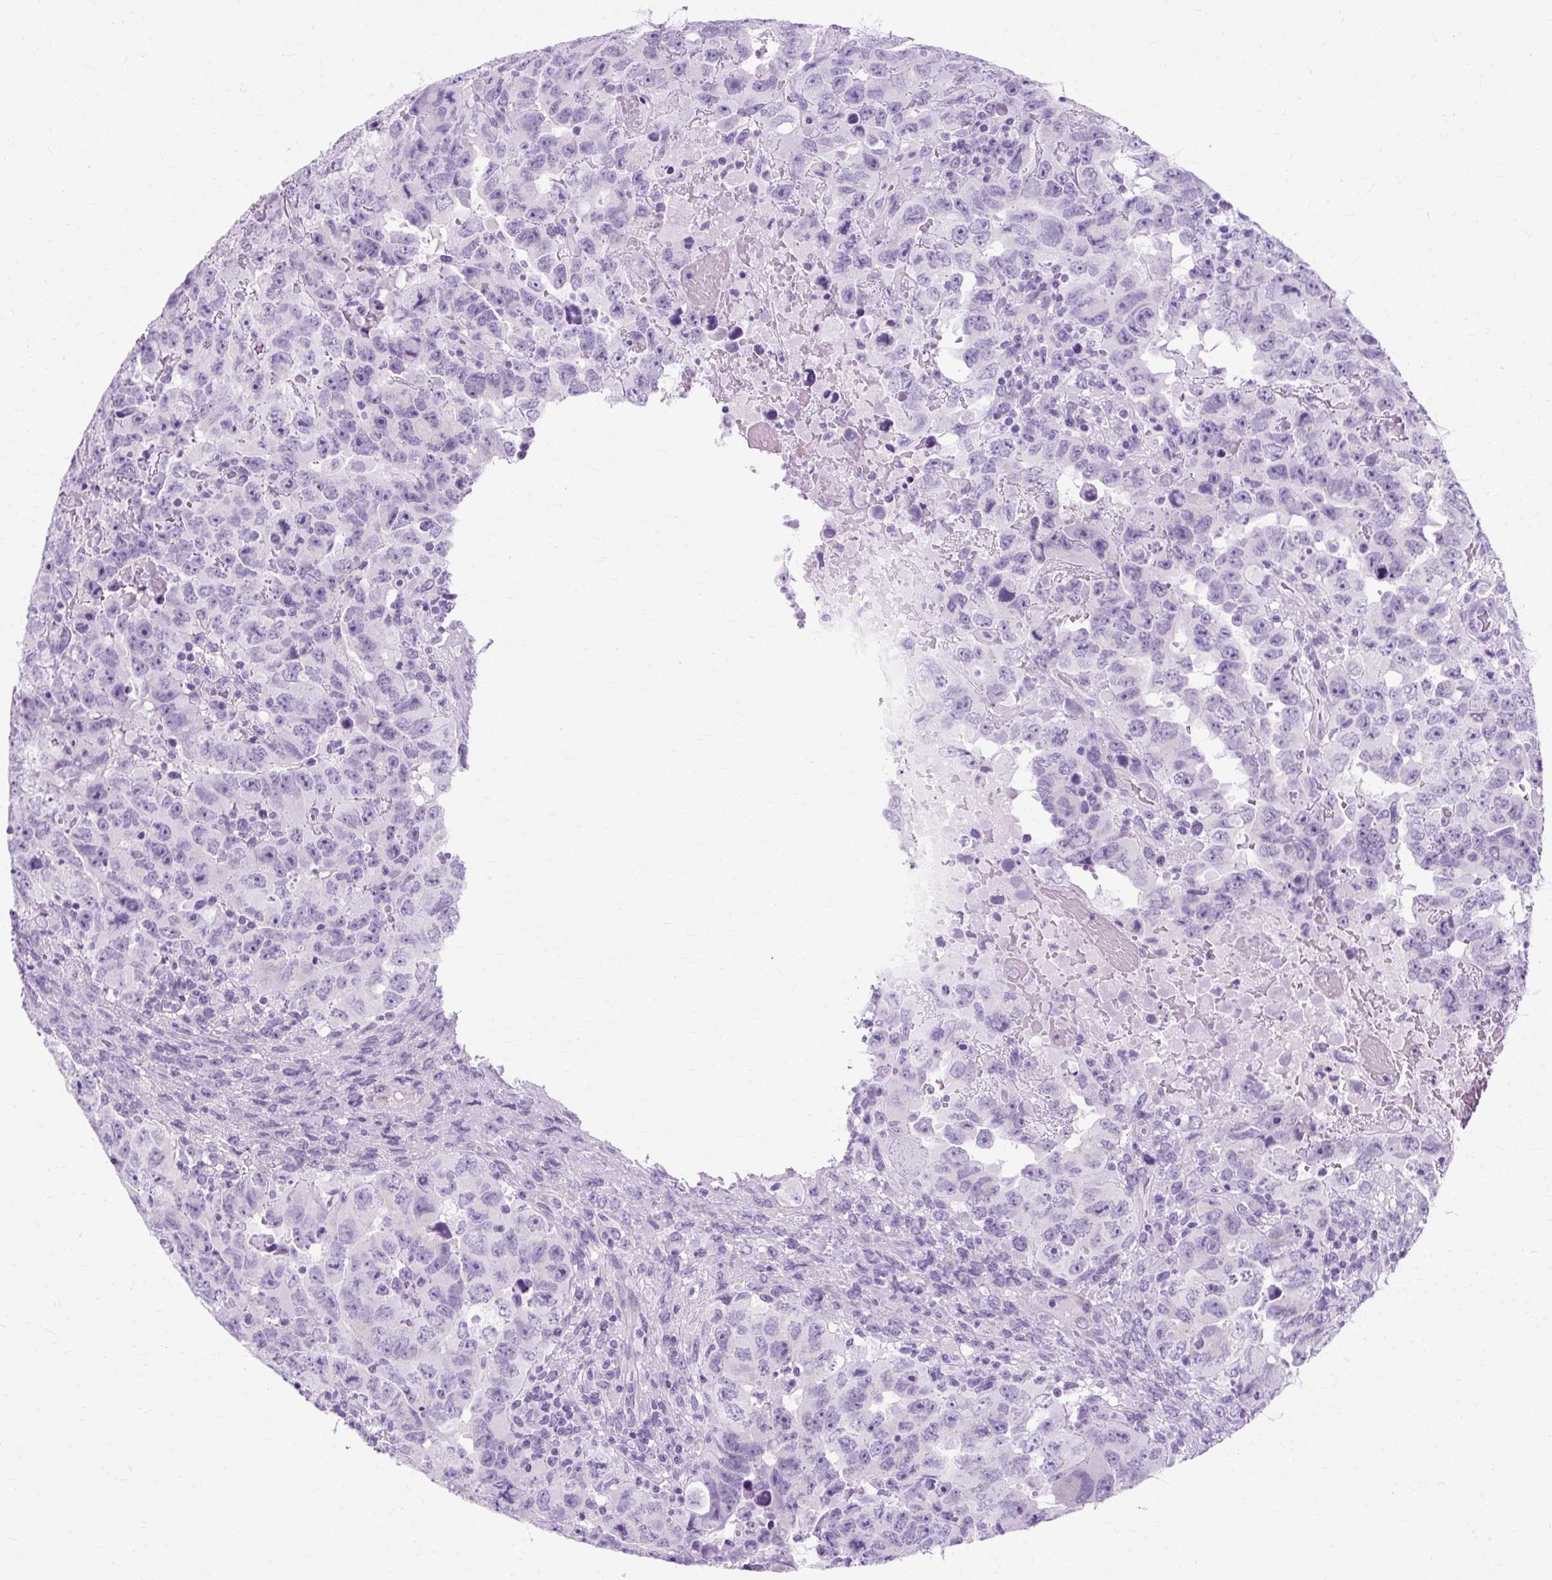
{"staining": {"intensity": "negative", "quantity": "none", "location": "none"}, "tissue": "testis cancer", "cell_type": "Tumor cells", "image_type": "cancer", "snomed": [{"axis": "morphology", "description": "Carcinoma, Embryonal, NOS"}, {"axis": "topography", "description": "Testis"}], "caption": "Micrograph shows no significant protein positivity in tumor cells of testis embryonal carcinoma.", "gene": "TMEM89", "patient": {"sex": "male", "age": 24}}